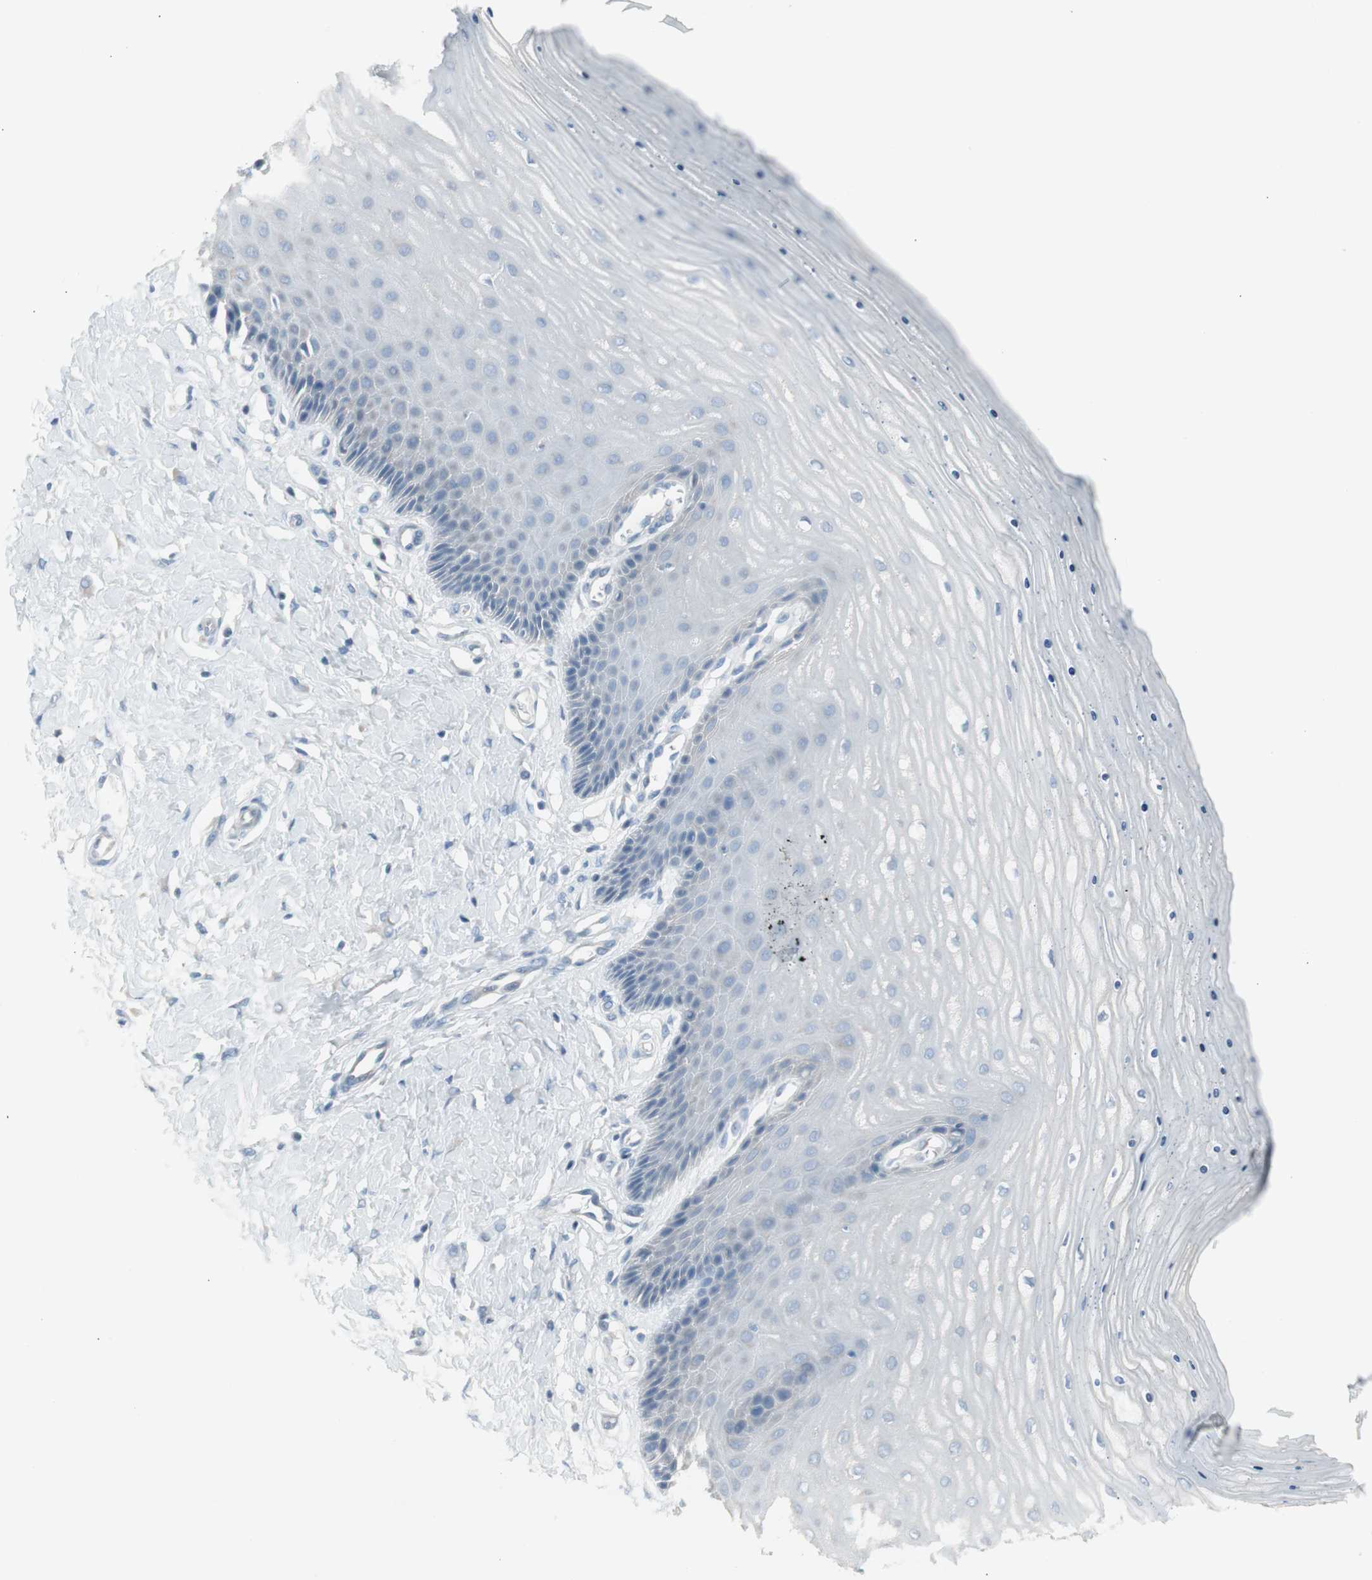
{"staining": {"intensity": "strong", "quantity": ">75%", "location": "cytoplasmic/membranous"}, "tissue": "cervix", "cell_type": "Glandular cells", "image_type": "normal", "snomed": [{"axis": "morphology", "description": "Normal tissue, NOS"}, {"axis": "topography", "description": "Cervix"}], "caption": "Immunohistochemical staining of benign human cervix shows >75% levels of strong cytoplasmic/membranous protein staining in approximately >75% of glandular cells.", "gene": "AGR2", "patient": {"sex": "female", "age": 55}}